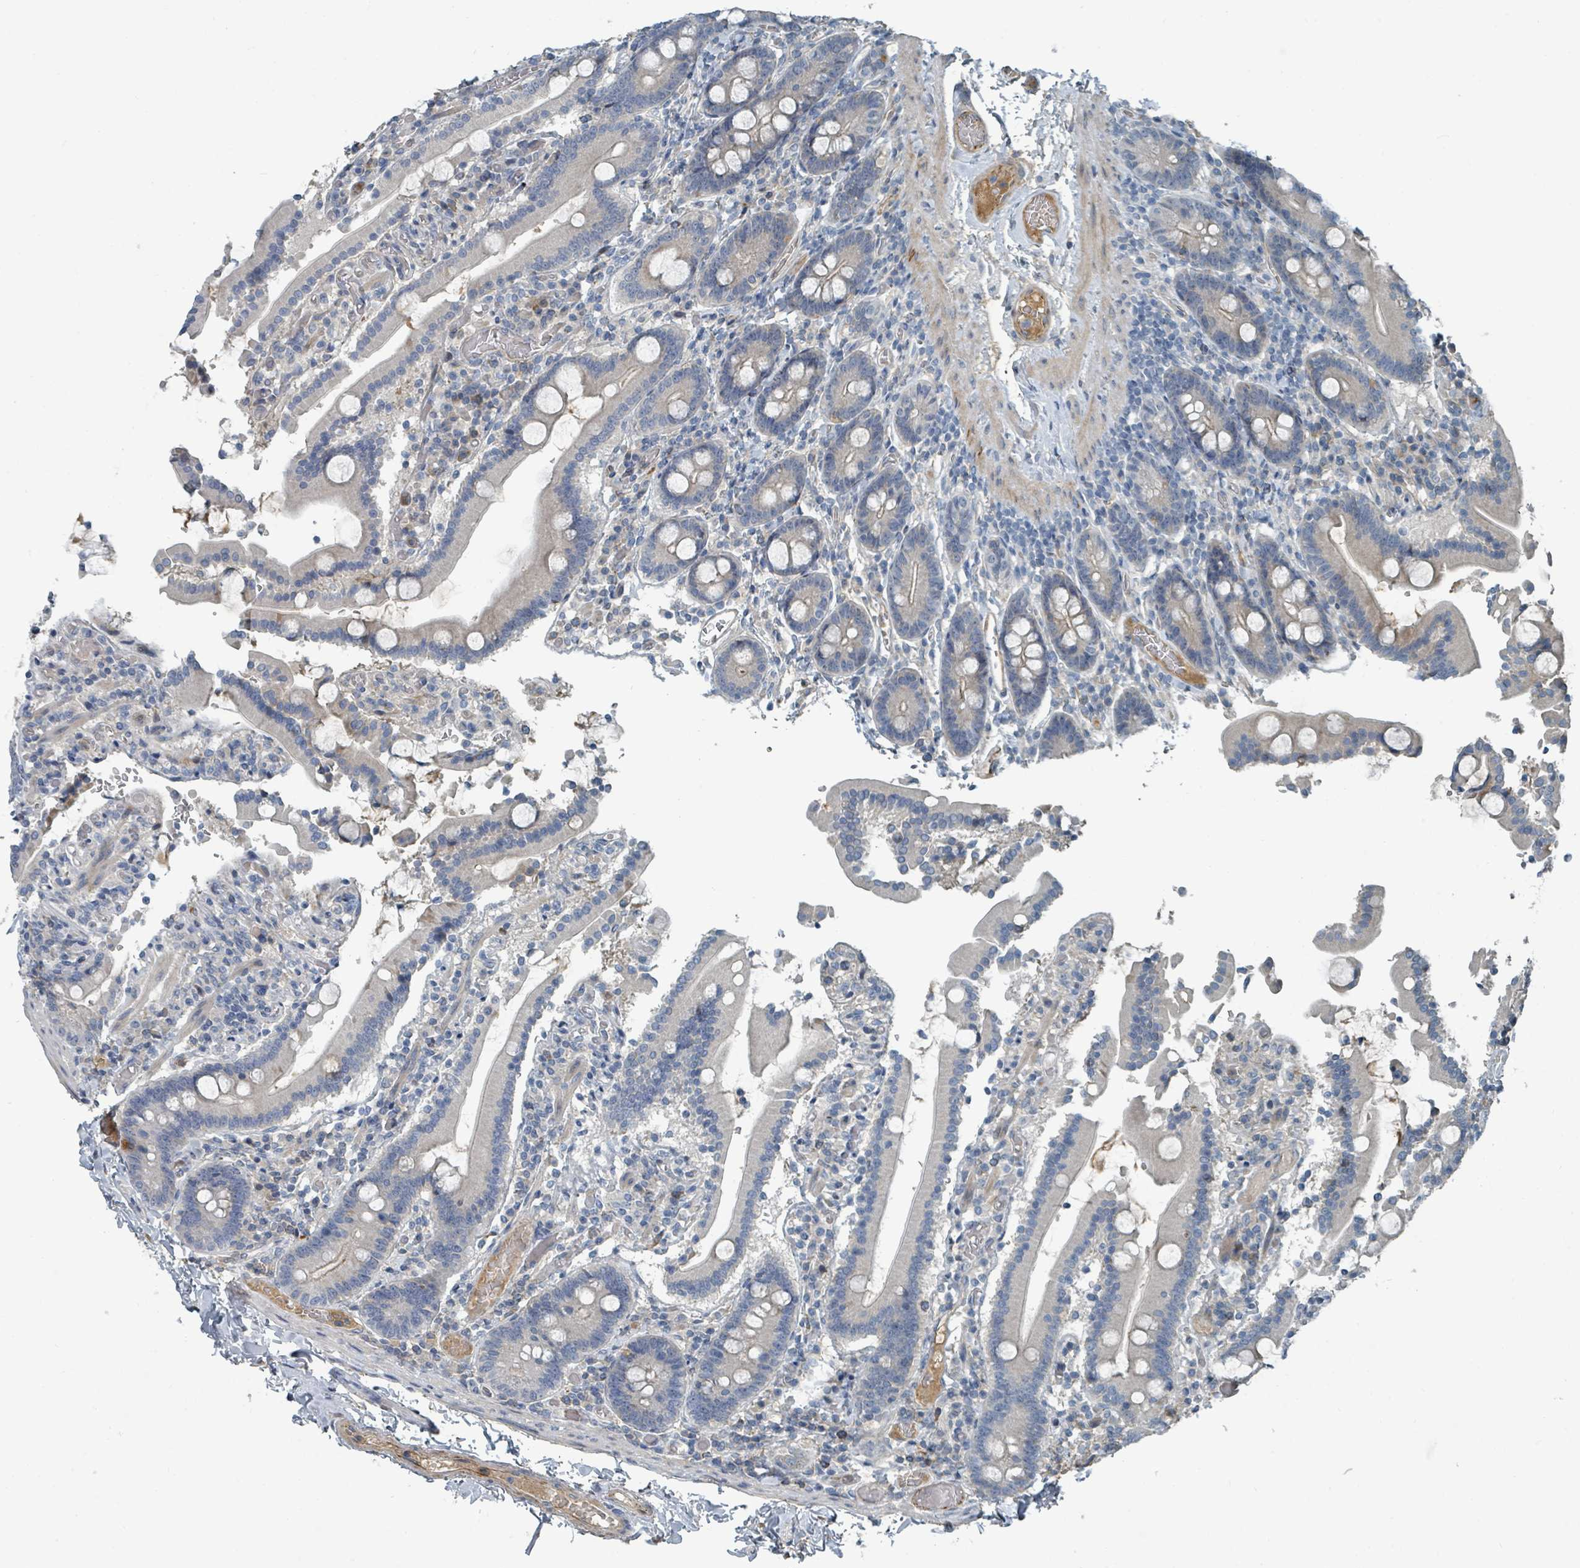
{"staining": {"intensity": "weak", "quantity": "<25%", "location": "cytoplasmic/membranous"}, "tissue": "duodenum", "cell_type": "Glandular cells", "image_type": "normal", "snomed": [{"axis": "morphology", "description": "Normal tissue, NOS"}, {"axis": "topography", "description": "Duodenum"}], "caption": "Immunohistochemistry of unremarkable duodenum demonstrates no positivity in glandular cells.", "gene": "SLC44A5", "patient": {"sex": "male", "age": 55}}